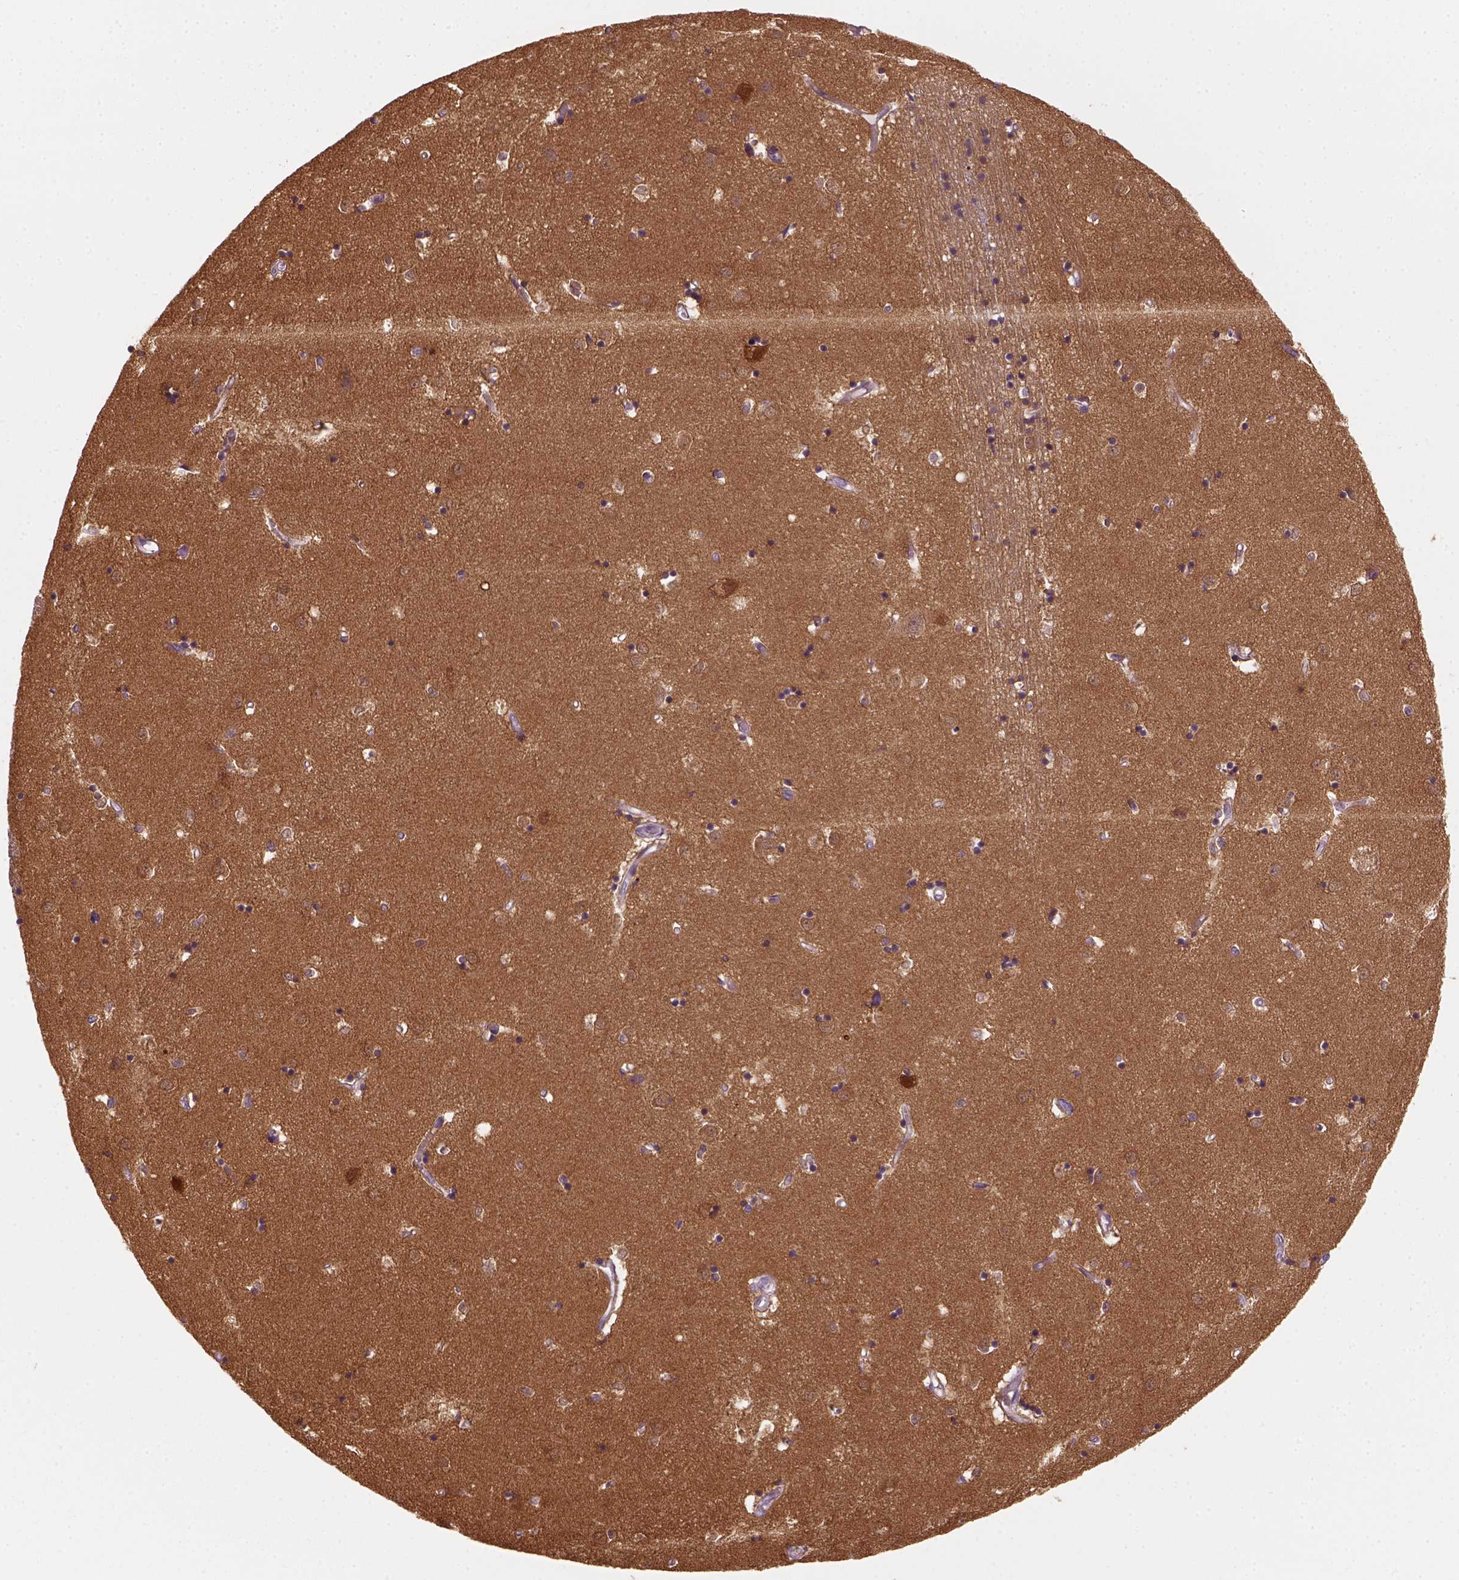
{"staining": {"intensity": "moderate", "quantity": "<25%", "location": "cytoplasmic/membranous"}, "tissue": "caudate", "cell_type": "Glial cells", "image_type": "normal", "snomed": [{"axis": "morphology", "description": "Normal tissue, NOS"}, {"axis": "topography", "description": "Lateral ventricle wall"}], "caption": "Immunohistochemical staining of benign caudate displays <25% levels of moderate cytoplasmic/membranous protein positivity in about <25% of glial cells.", "gene": "GOT1", "patient": {"sex": "male", "age": 54}}